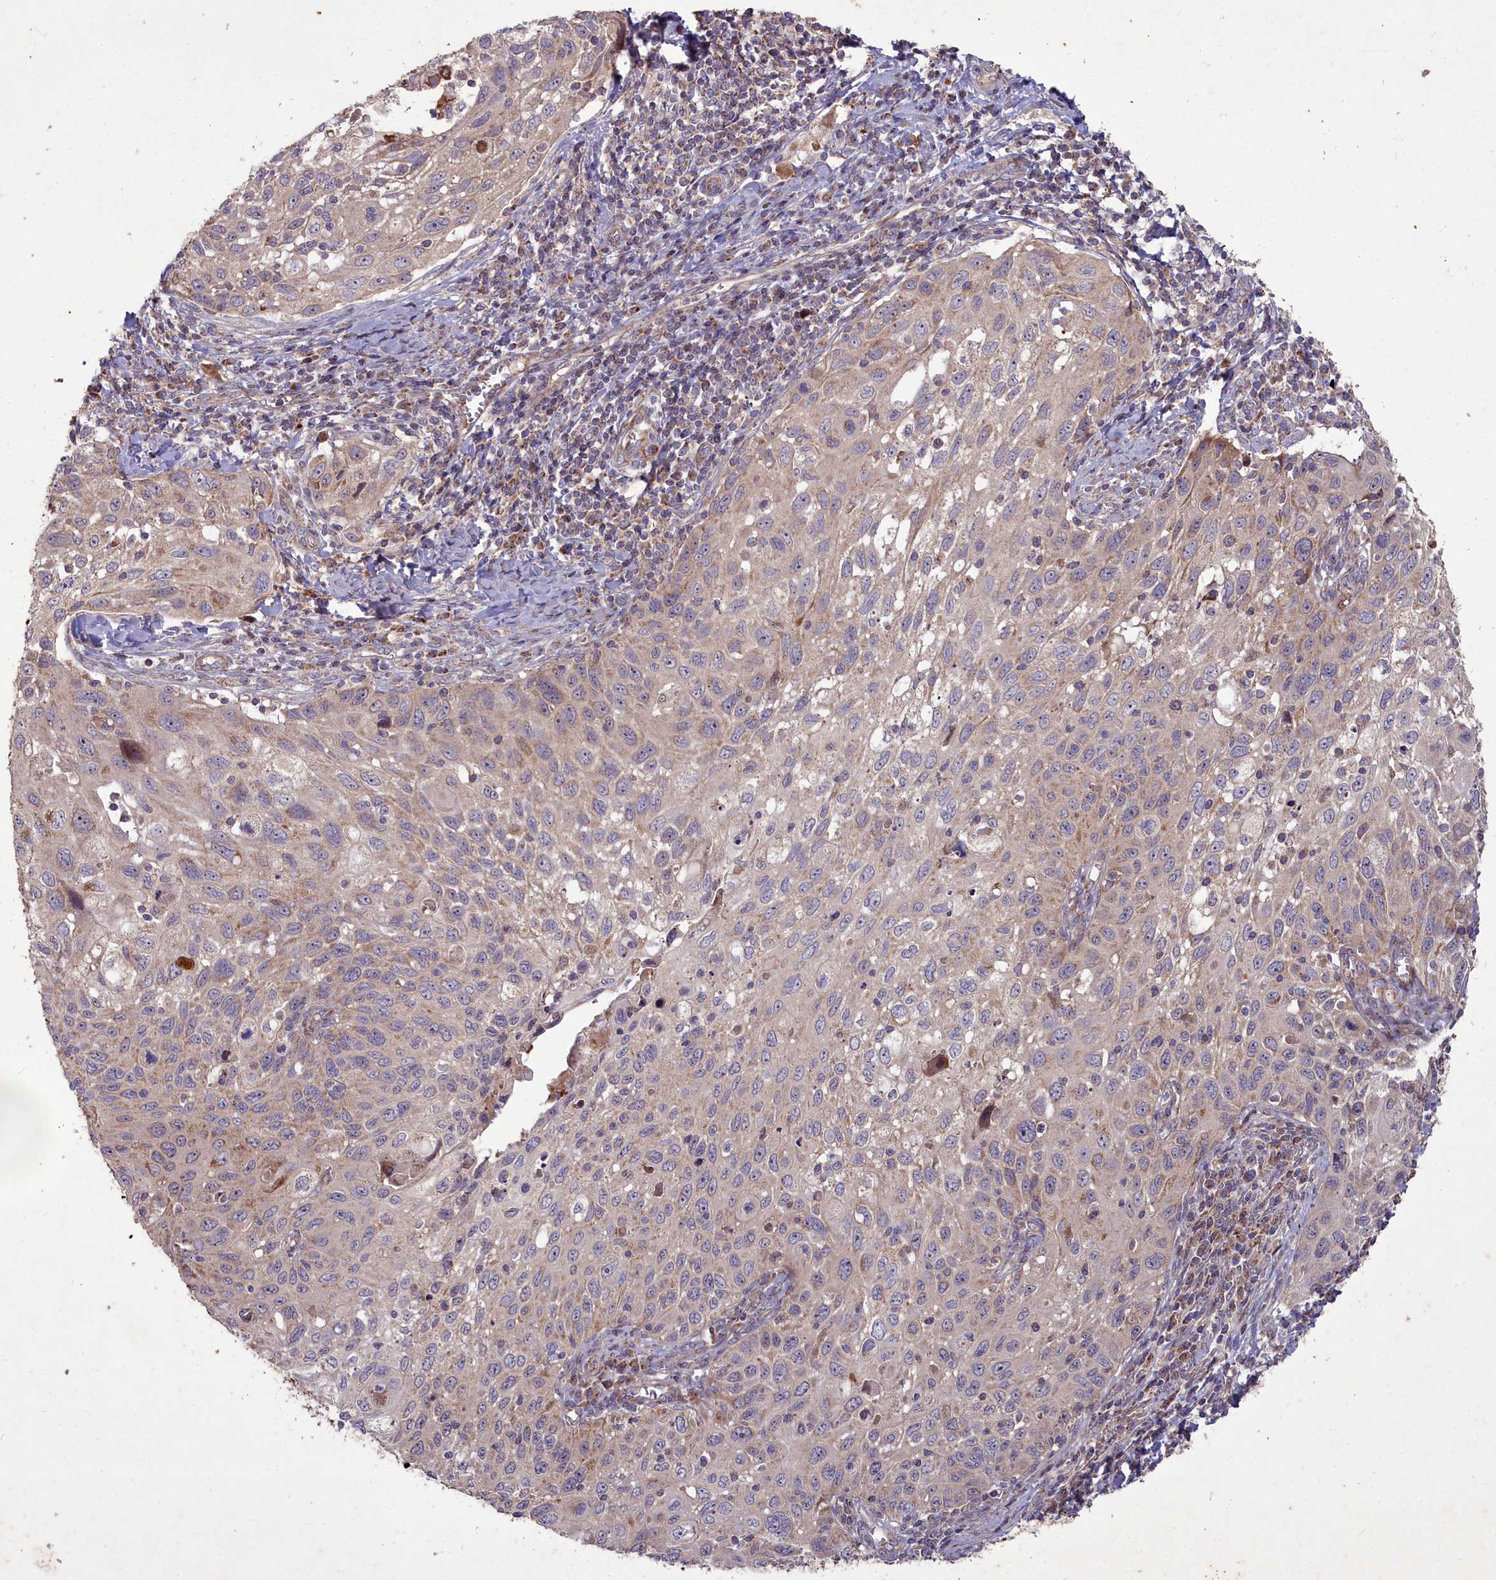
{"staining": {"intensity": "weak", "quantity": "<25%", "location": "cytoplasmic/membranous"}, "tissue": "cervical cancer", "cell_type": "Tumor cells", "image_type": "cancer", "snomed": [{"axis": "morphology", "description": "Squamous cell carcinoma, NOS"}, {"axis": "topography", "description": "Cervix"}], "caption": "Immunohistochemistry histopathology image of squamous cell carcinoma (cervical) stained for a protein (brown), which displays no positivity in tumor cells.", "gene": "COX11", "patient": {"sex": "female", "age": 70}}